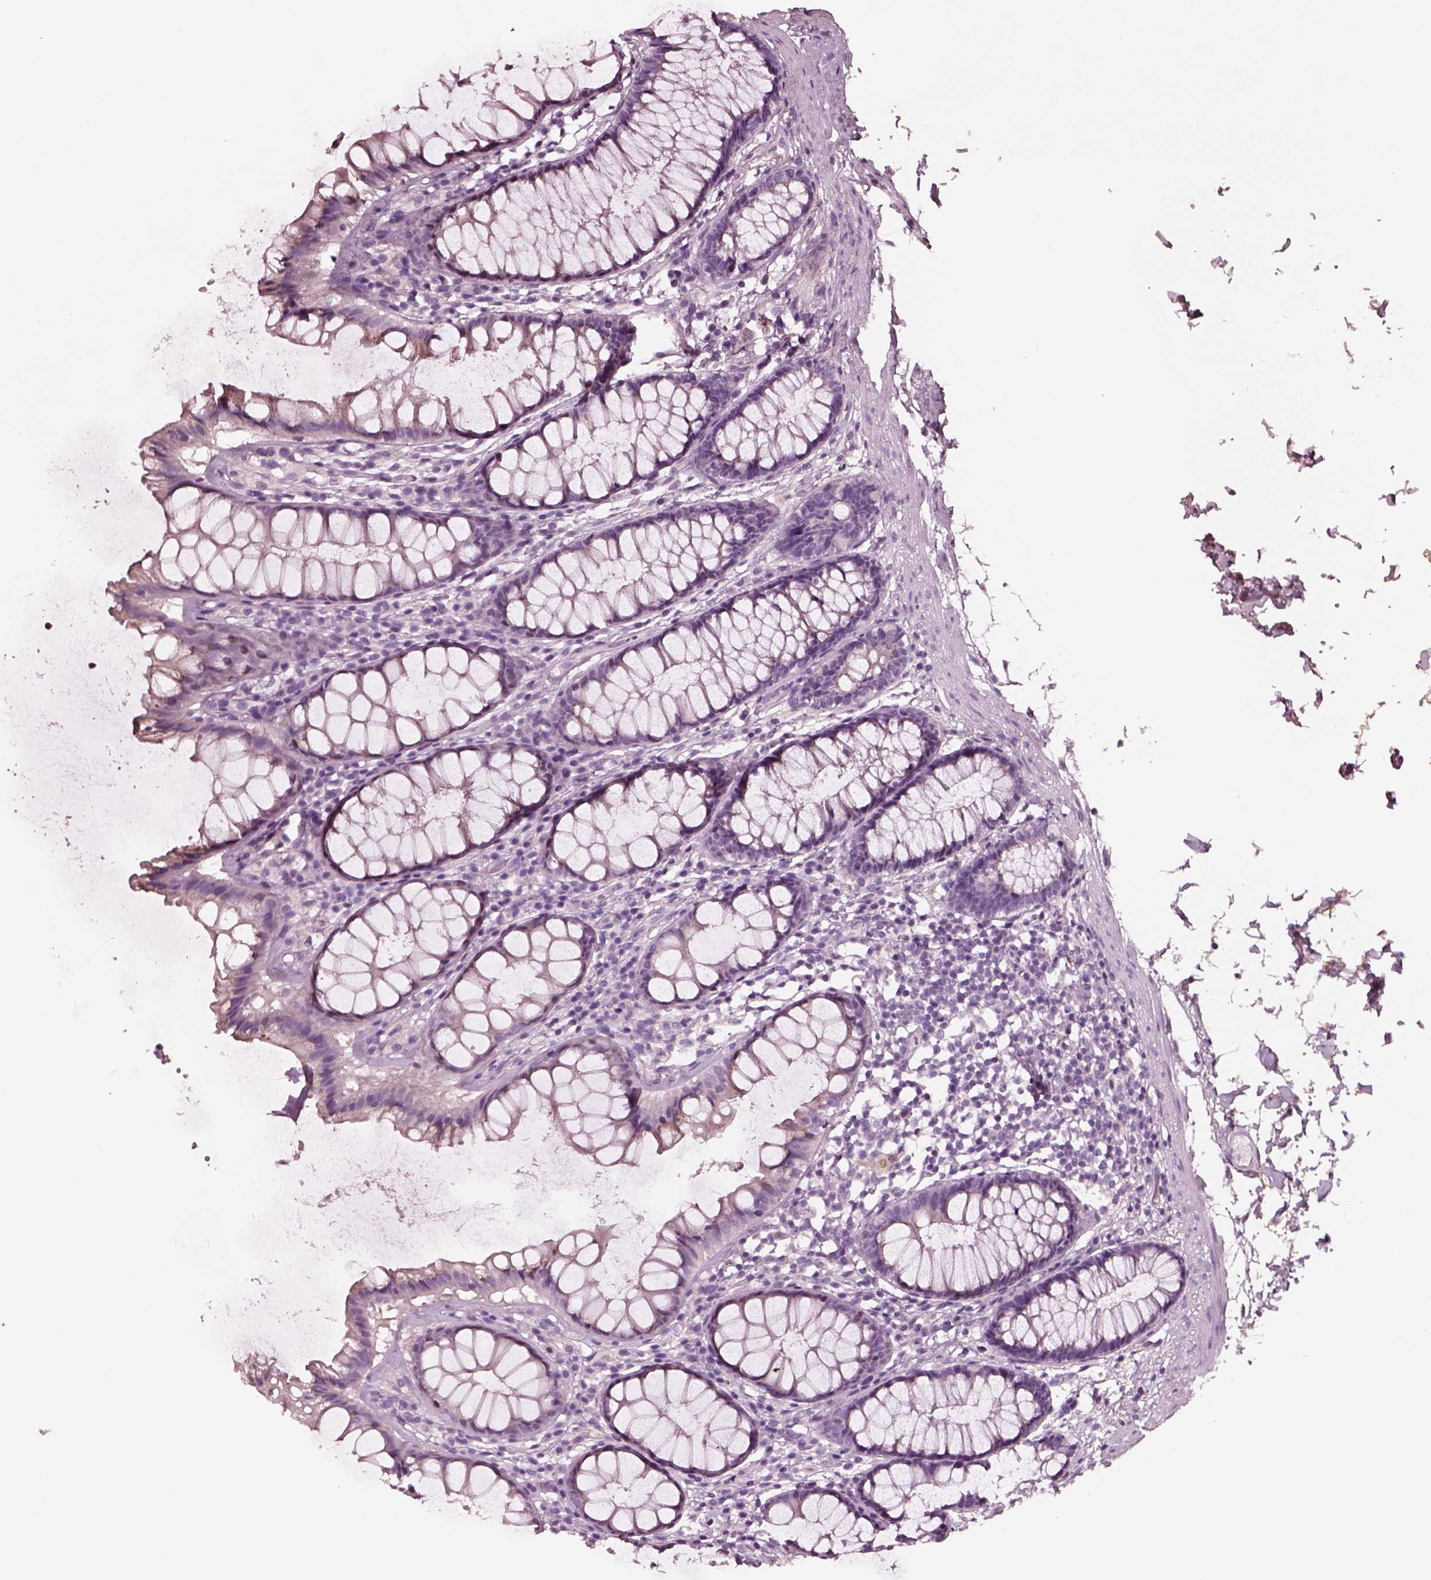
{"staining": {"intensity": "negative", "quantity": "none", "location": "none"}, "tissue": "rectum", "cell_type": "Glandular cells", "image_type": "normal", "snomed": [{"axis": "morphology", "description": "Normal tissue, NOS"}, {"axis": "topography", "description": "Rectum"}], "caption": "Immunohistochemical staining of normal human rectum displays no significant positivity in glandular cells.", "gene": "NMRK2", "patient": {"sex": "male", "age": 72}}